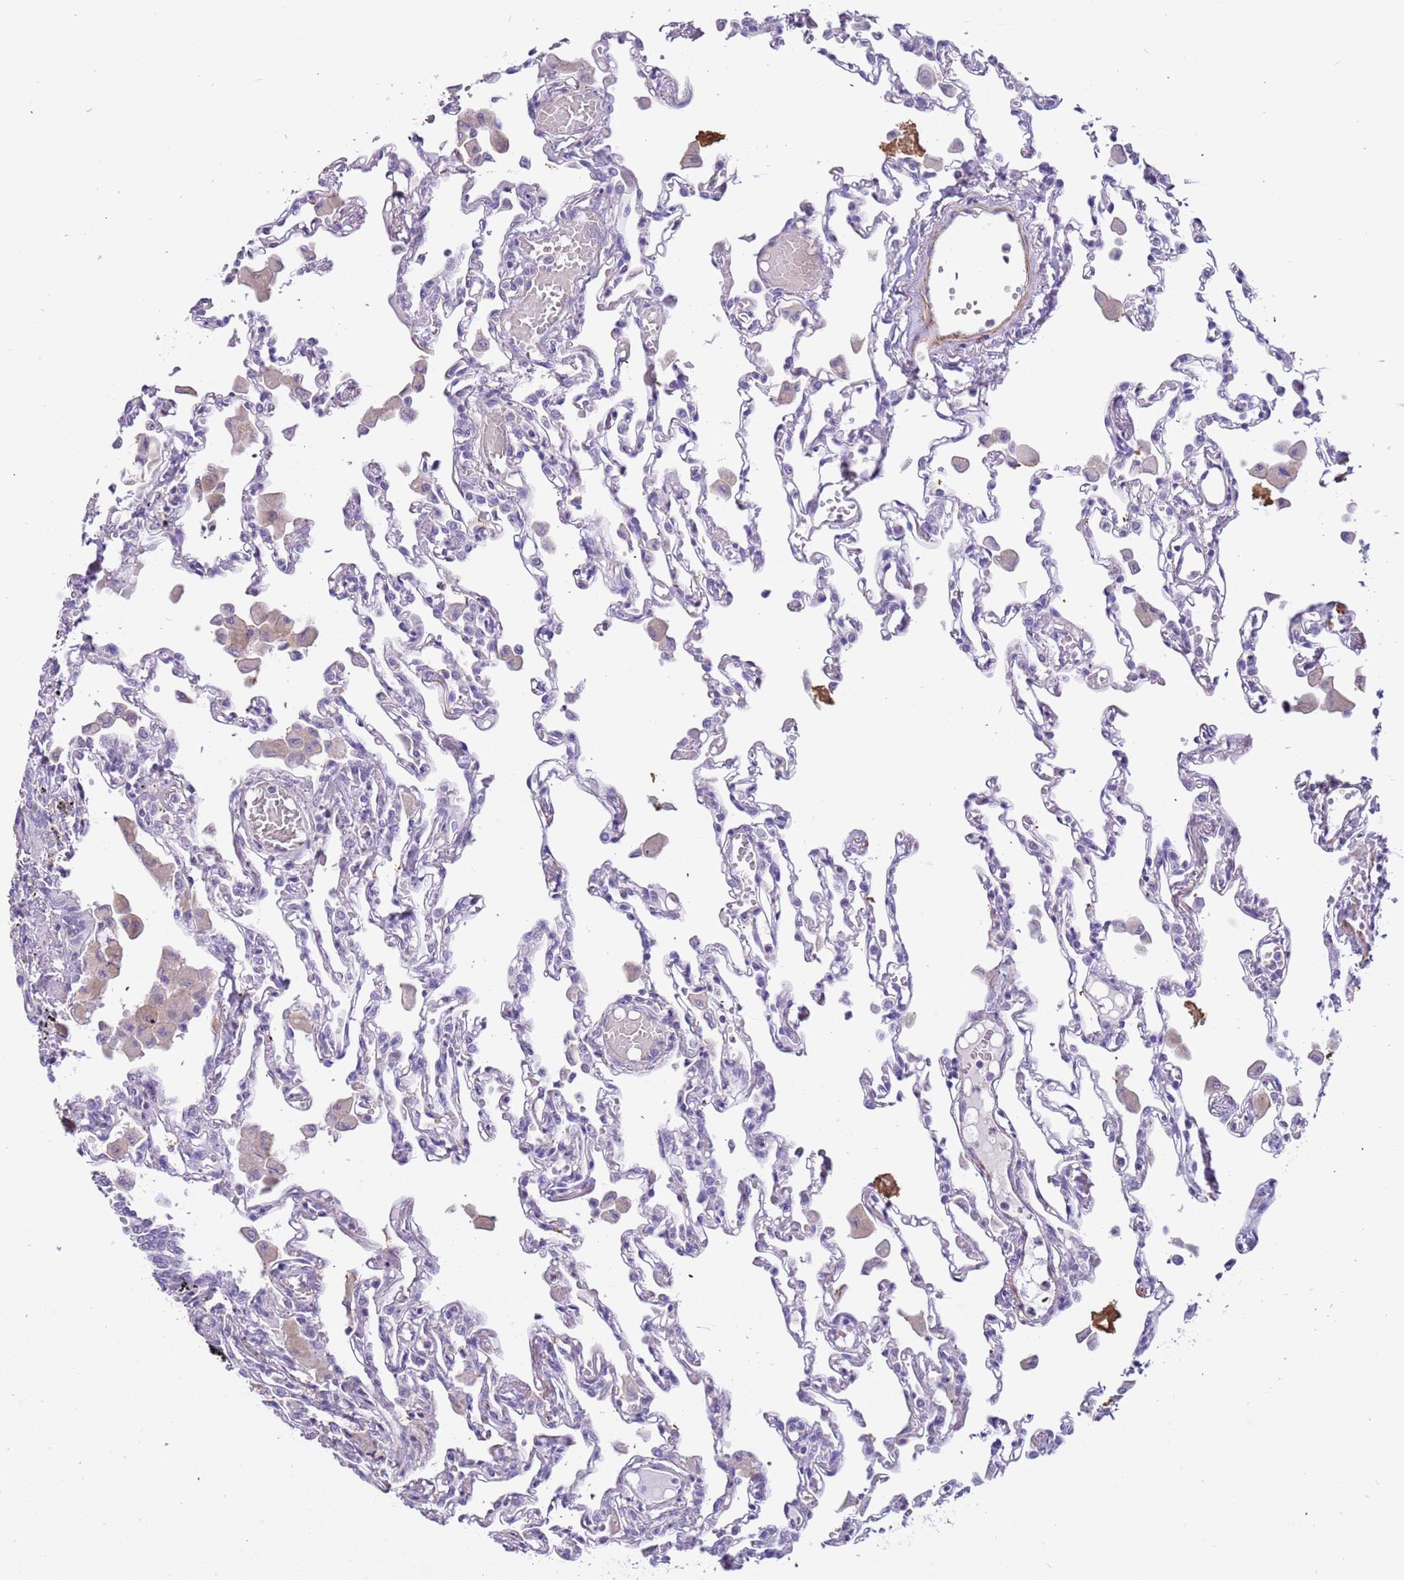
{"staining": {"intensity": "negative", "quantity": "none", "location": "none"}, "tissue": "lung", "cell_type": "Alveolar cells", "image_type": "normal", "snomed": [{"axis": "morphology", "description": "Normal tissue, NOS"}, {"axis": "topography", "description": "Bronchus"}, {"axis": "topography", "description": "Lung"}], "caption": "This micrograph is of benign lung stained with immunohistochemistry (IHC) to label a protein in brown with the nuclei are counter-stained blue. There is no positivity in alveolar cells.", "gene": "PCGF2", "patient": {"sex": "female", "age": 49}}